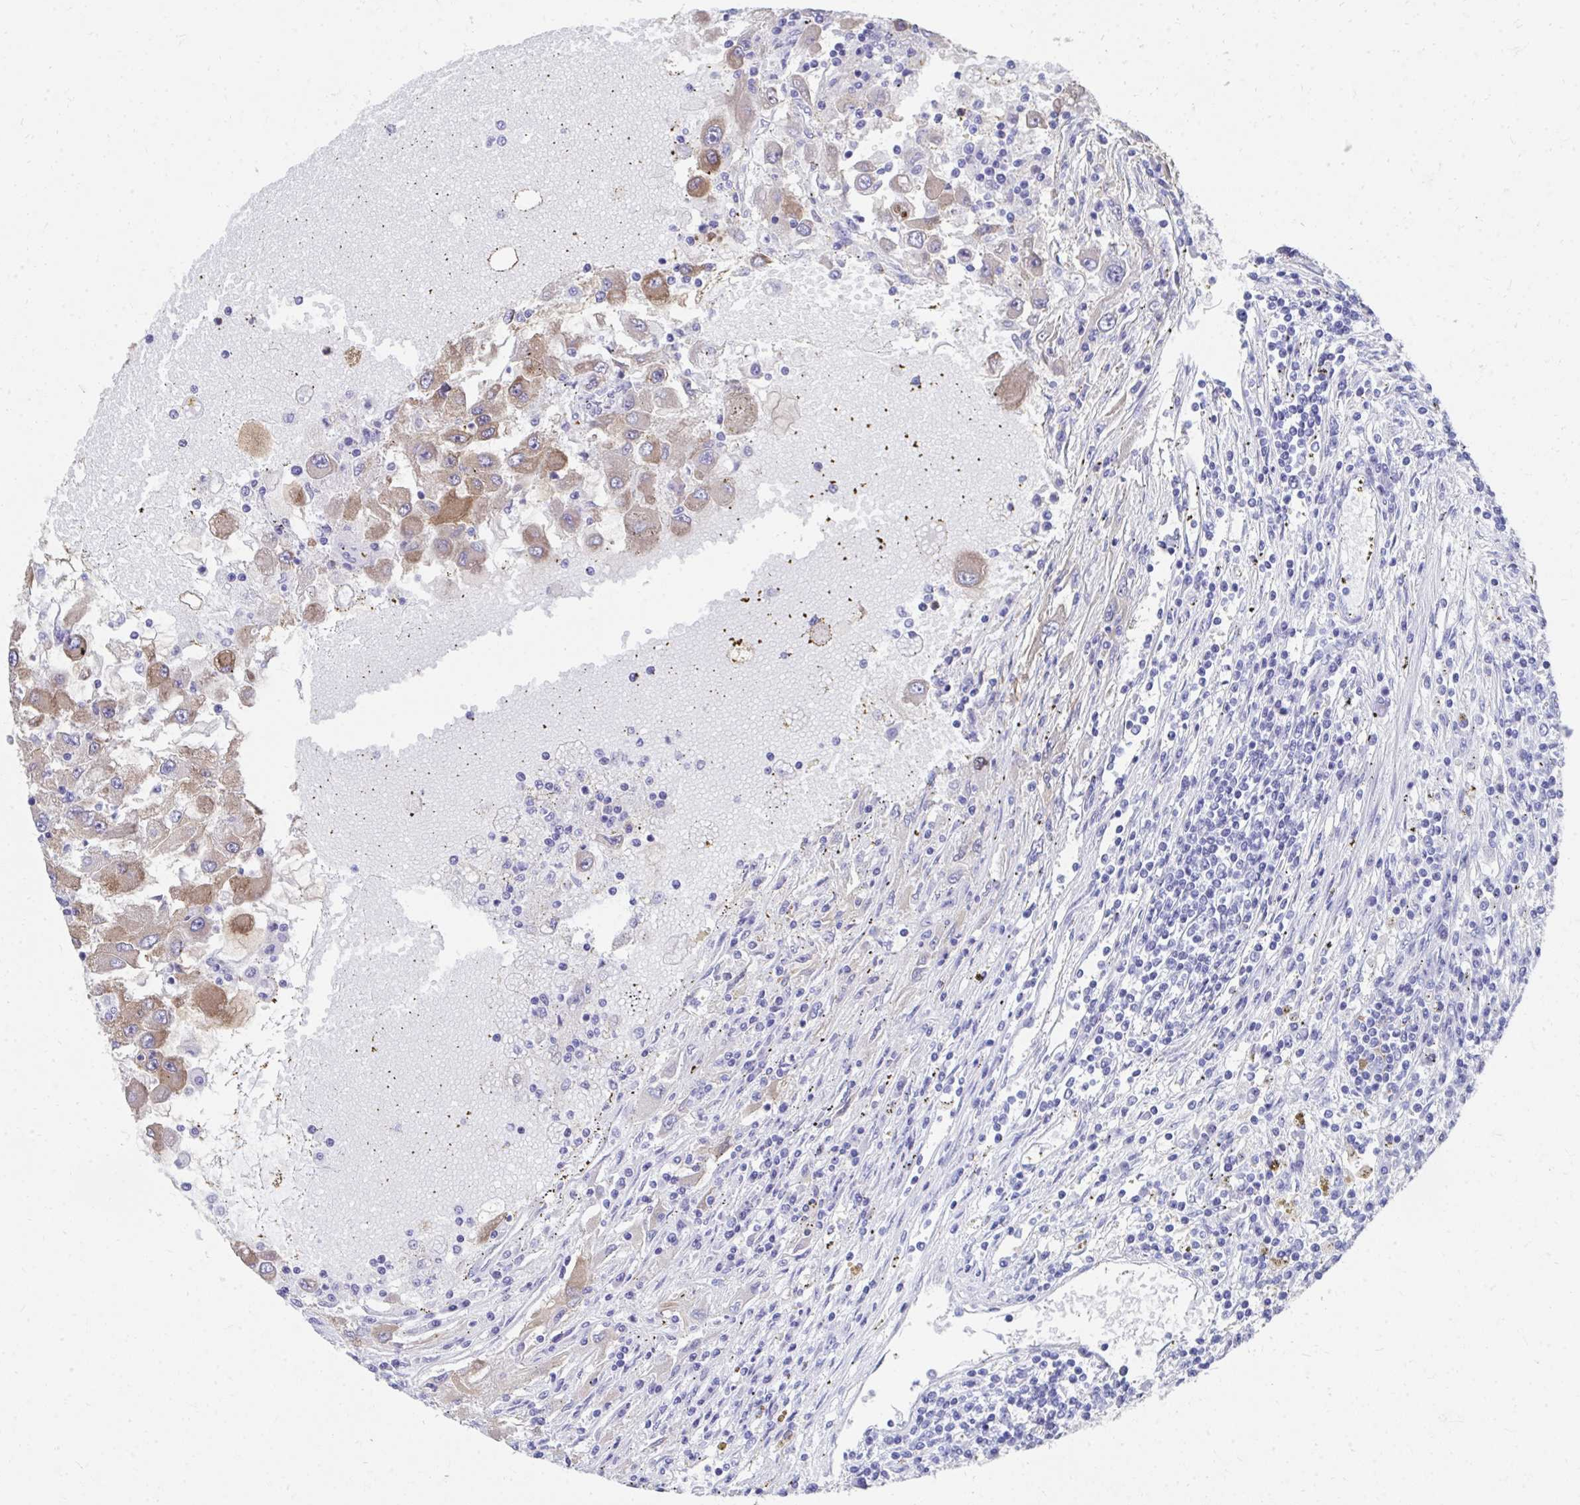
{"staining": {"intensity": "weak", "quantity": "25%-75%", "location": "cytoplasmic/membranous"}, "tissue": "renal cancer", "cell_type": "Tumor cells", "image_type": "cancer", "snomed": [{"axis": "morphology", "description": "Adenocarcinoma, NOS"}, {"axis": "topography", "description": "Kidney"}], "caption": "DAB (3,3'-diaminobenzidine) immunohistochemical staining of adenocarcinoma (renal) exhibits weak cytoplasmic/membranous protein expression in about 25%-75% of tumor cells.", "gene": "HGD", "patient": {"sex": "female", "age": 67}}